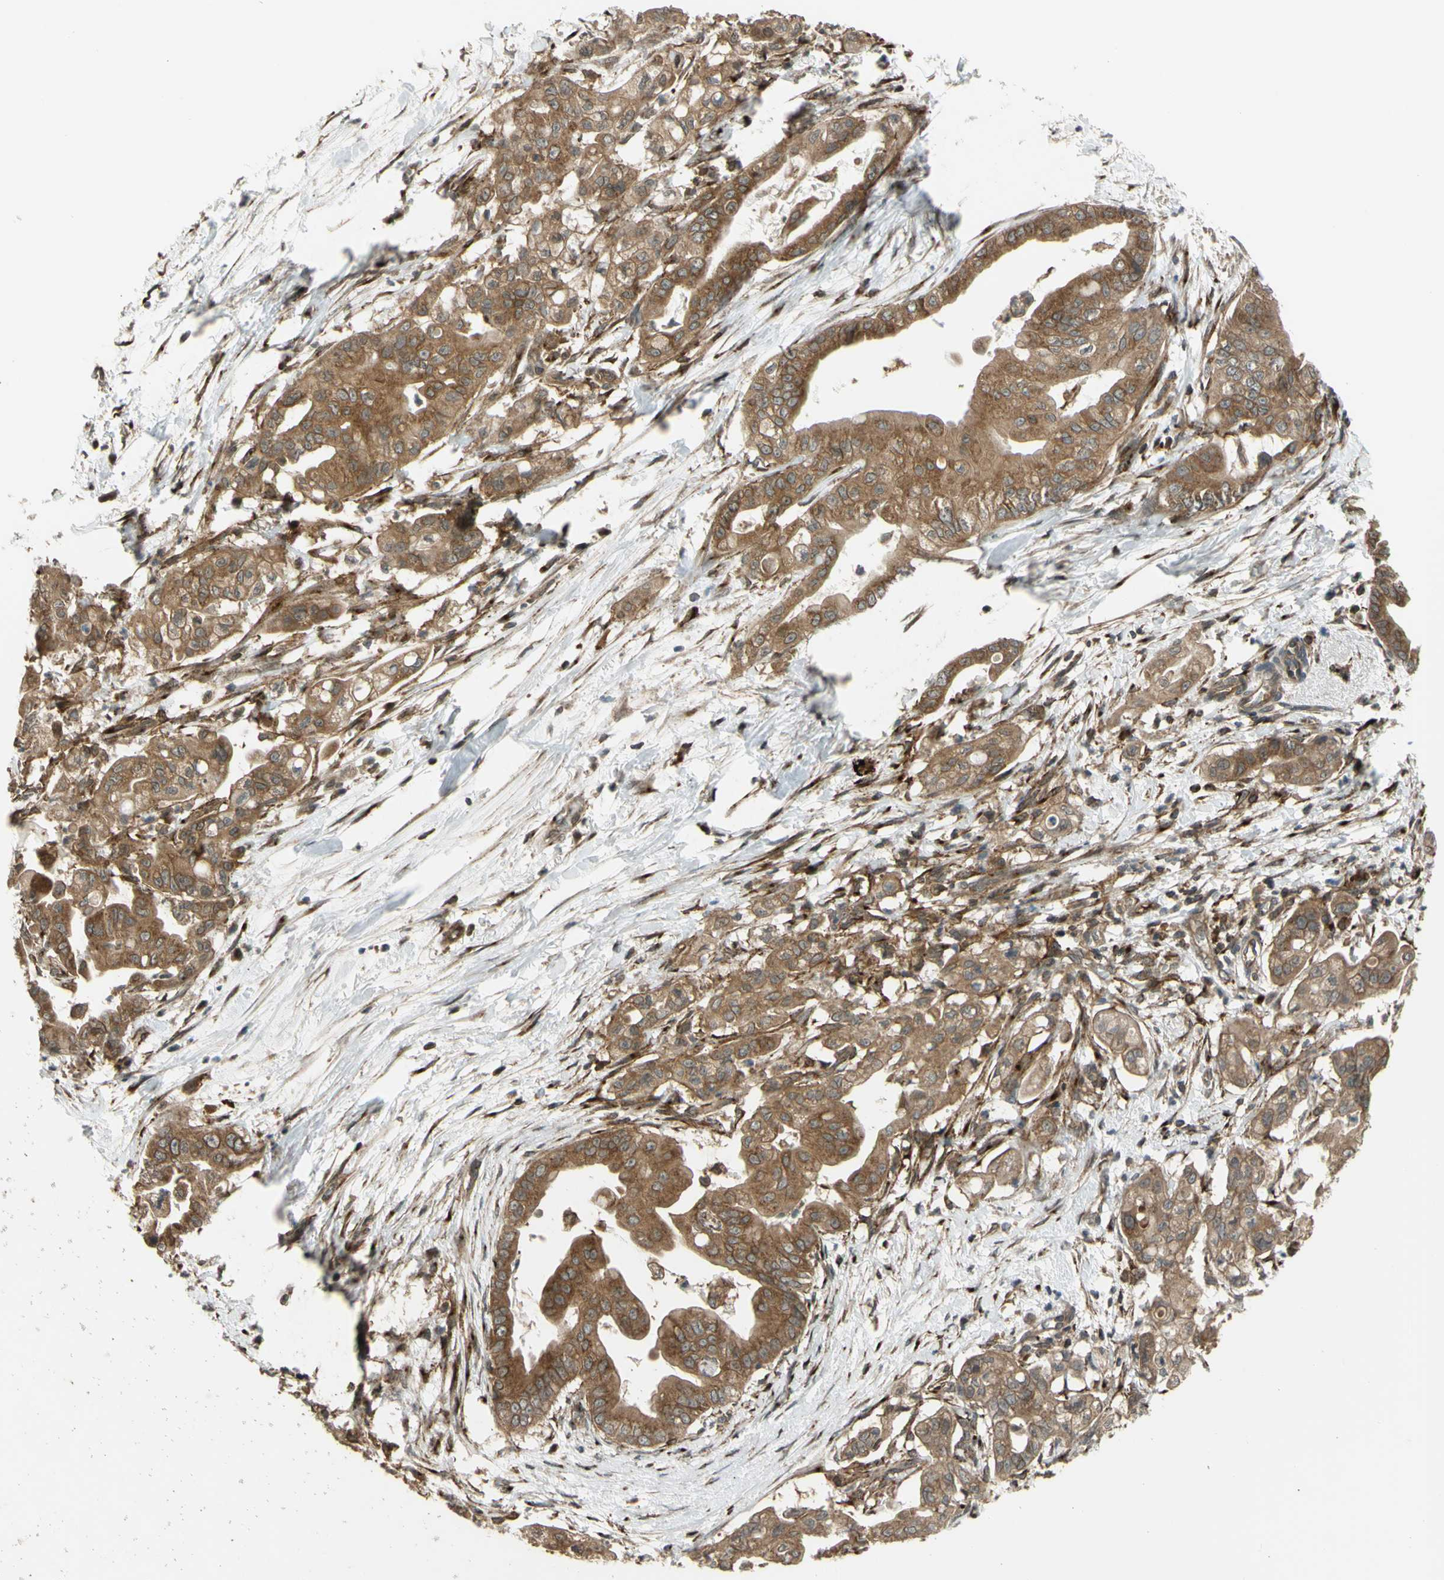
{"staining": {"intensity": "moderate", "quantity": ">75%", "location": "cytoplasmic/membranous"}, "tissue": "pancreatic cancer", "cell_type": "Tumor cells", "image_type": "cancer", "snomed": [{"axis": "morphology", "description": "Adenocarcinoma, NOS"}, {"axis": "topography", "description": "Pancreas"}], "caption": "Protein staining of pancreatic cancer (adenocarcinoma) tissue demonstrates moderate cytoplasmic/membranous staining in about >75% of tumor cells.", "gene": "FLII", "patient": {"sex": "female", "age": 75}}